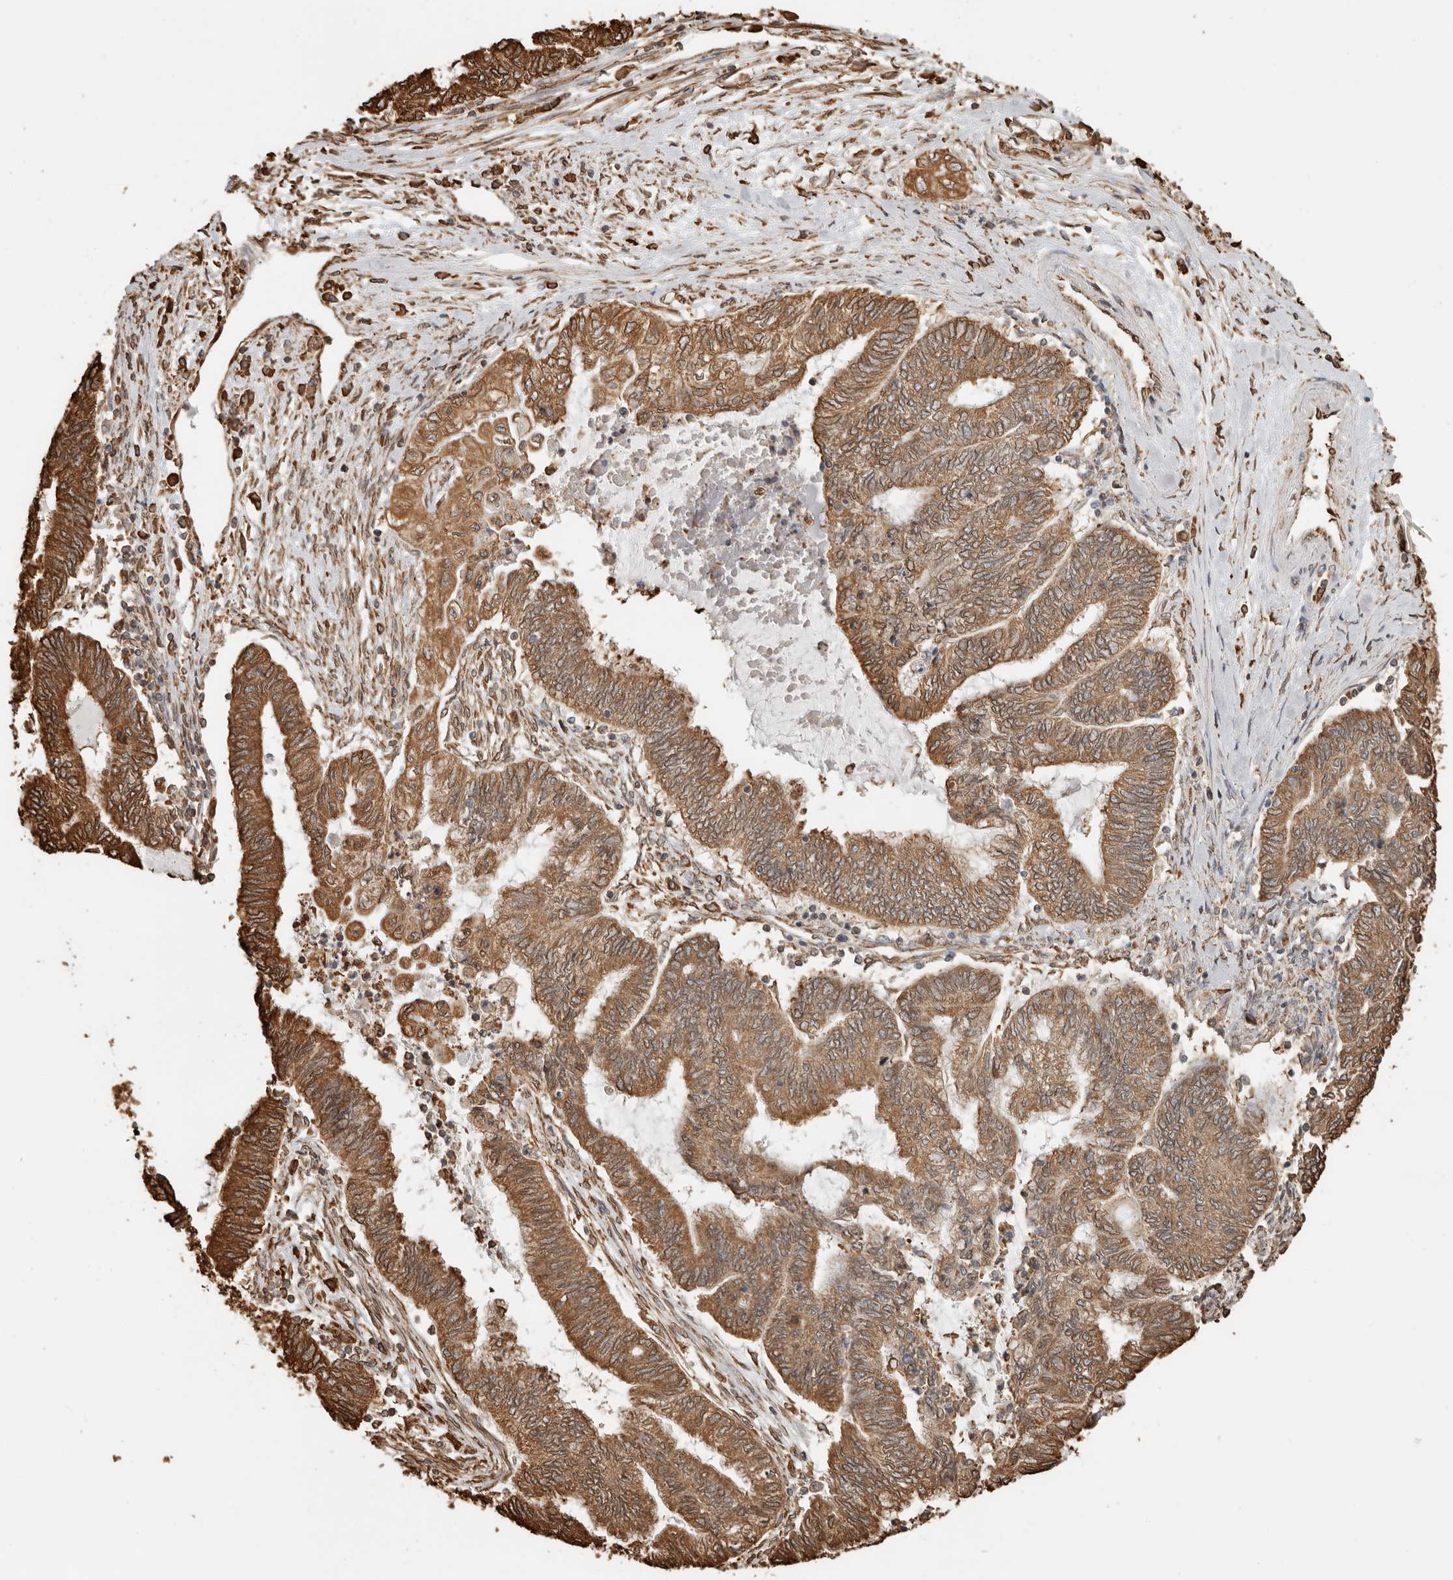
{"staining": {"intensity": "moderate", "quantity": ">75%", "location": "cytoplasmic/membranous"}, "tissue": "endometrial cancer", "cell_type": "Tumor cells", "image_type": "cancer", "snomed": [{"axis": "morphology", "description": "Adenocarcinoma, NOS"}, {"axis": "topography", "description": "Uterus"}, {"axis": "topography", "description": "Endometrium"}], "caption": "A brown stain labels moderate cytoplasmic/membranous expression of a protein in human endometrial cancer (adenocarcinoma) tumor cells. (DAB (3,3'-diaminobenzidine) = brown stain, brightfield microscopy at high magnification).", "gene": "ARHGEF10L", "patient": {"sex": "female", "age": 70}}